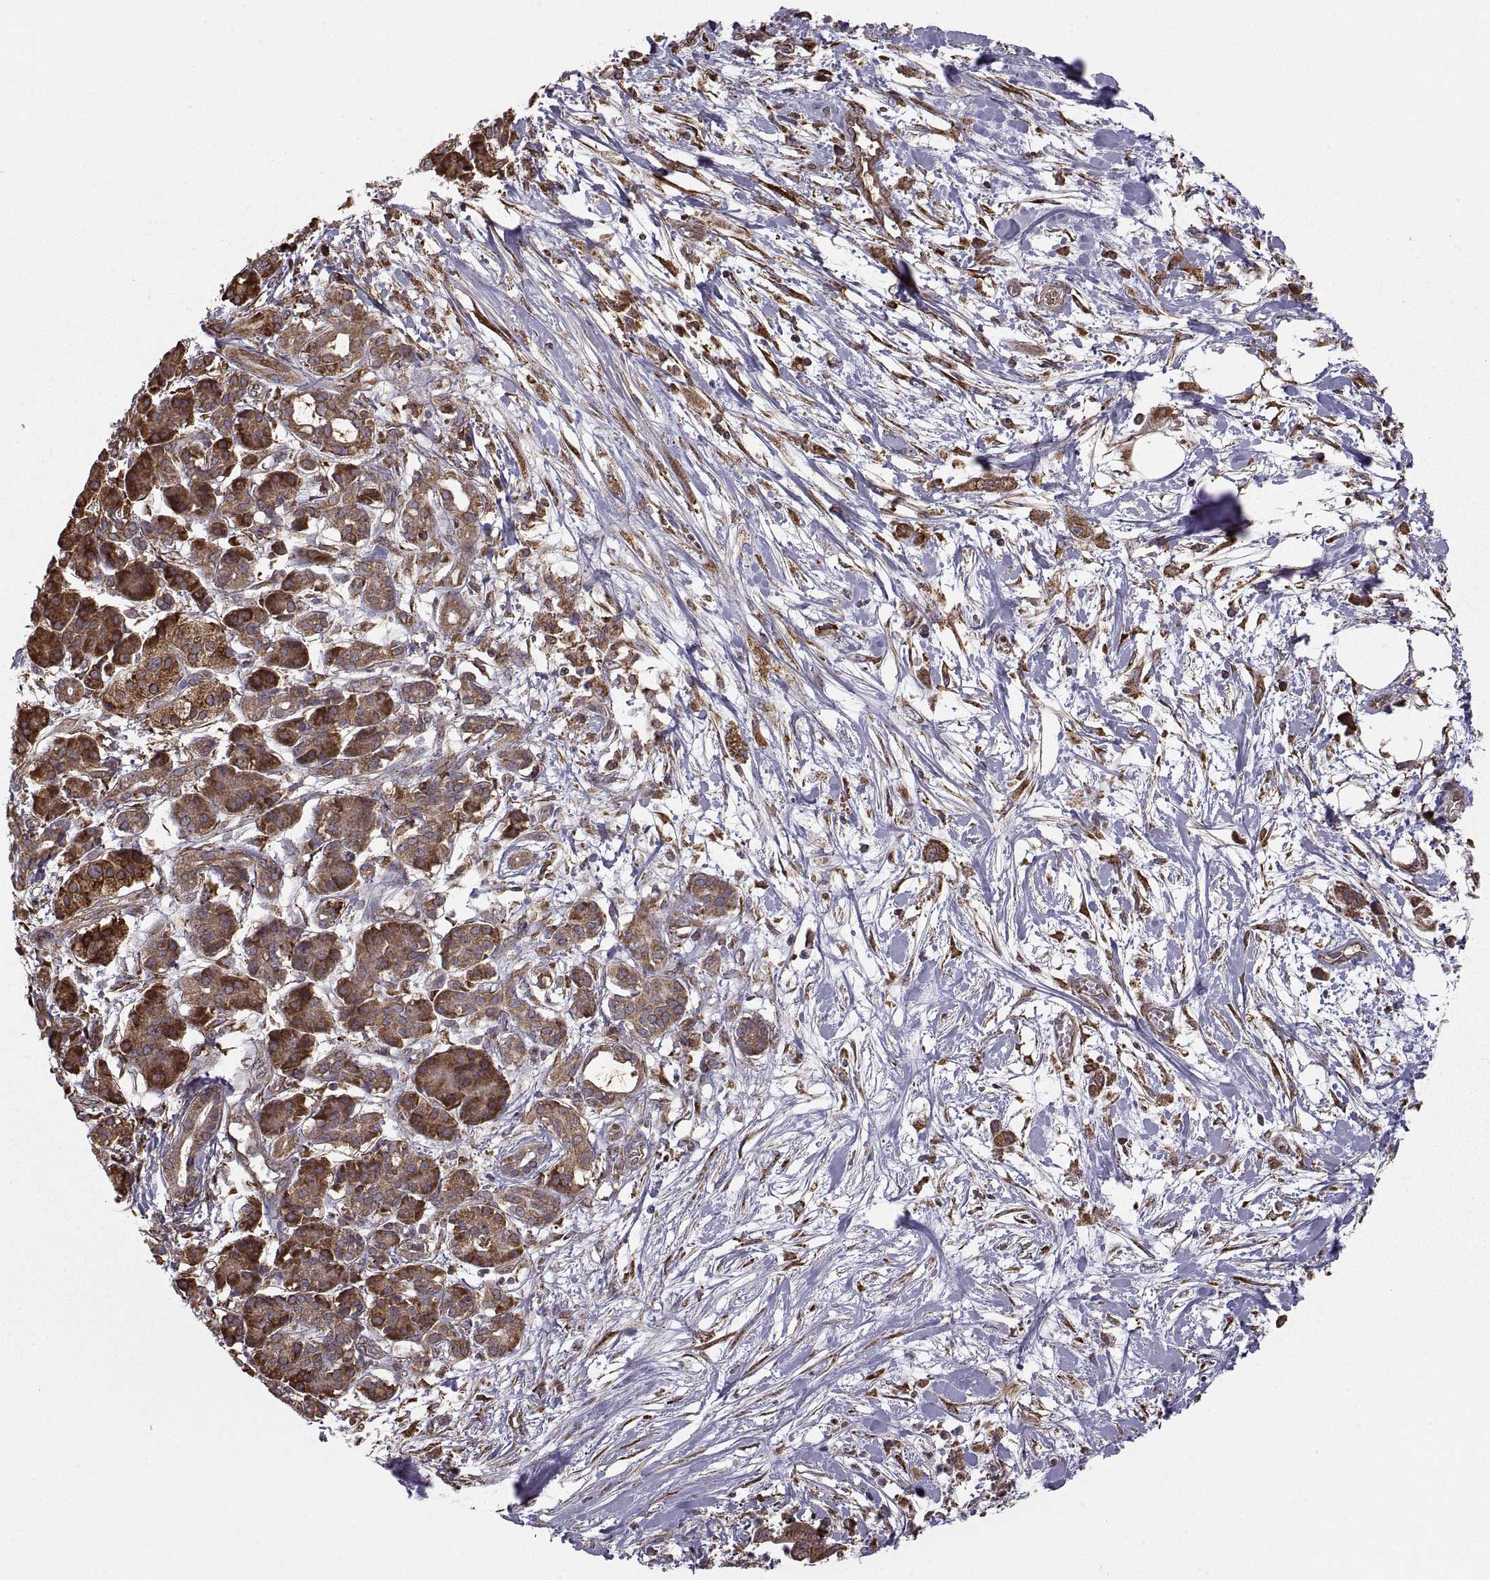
{"staining": {"intensity": "moderate", "quantity": "25%-75%", "location": "cytoplasmic/membranous"}, "tissue": "pancreatic cancer", "cell_type": "Tumor cells", "image_type": "cancer", "snomed": [{"axis": "morphology", "description": "Normal tissue, NOS"}, {"axis": "morphology", "description": "Adenocarcinoma, NOS"}, {"axis": "topography", "description": "Lymph node"}, {"axis": "topography", "description": "Pancreas"}], "caption": "This is a histology image of immunohistochemistry staining of pancreatic cancer (adenocarcinoma), which shows moderate positivity in the cytoplasmic/membranous of tumor cells.", "gene": "PDIA3", "patient": {"sex": "female", "age": 58}}